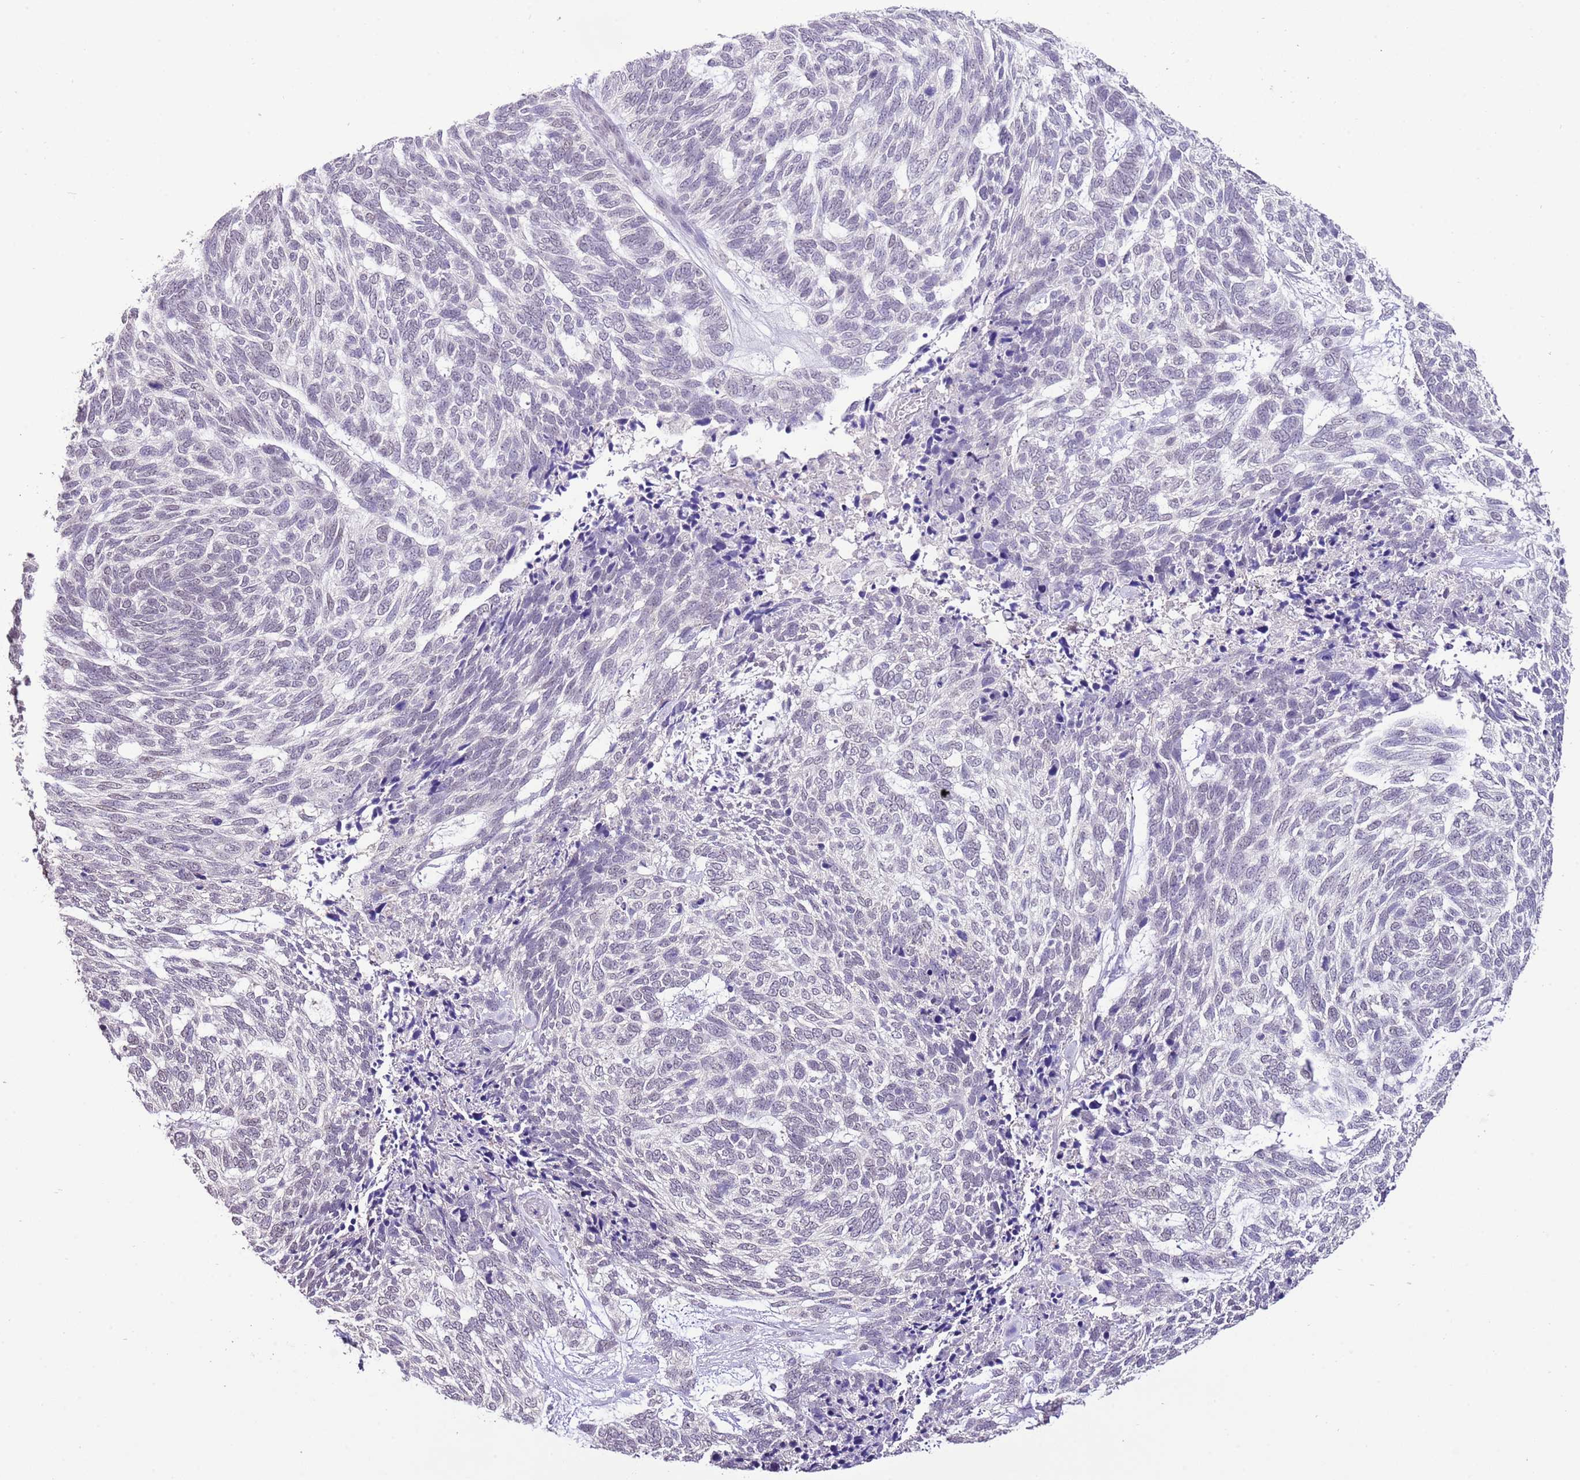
{"staining": {"intensity": "weak", "quantity": "<25%", "location": "nuclear"}, "tissue": "skin cancer", "cell_type": "Tumor cells", "image_type": "cancer", "snomed": [{"axis": "morphology", "description": "Basal cell carcinoma"}, {"axis": "topography", "description": "Skin"}], "caption": "Image shows no protein positivity in tumor cells of skin basal cell carcinoma tissue. The staining was performed using DAB (3,3'-diaminobenzidine) to visualize the protein expression in brown, while the nuclei were stained in blue with hematoxylin (Magnification: 20x).", "gene": "IZUMO4", "patient": {"sex": "female", "age": 65}}